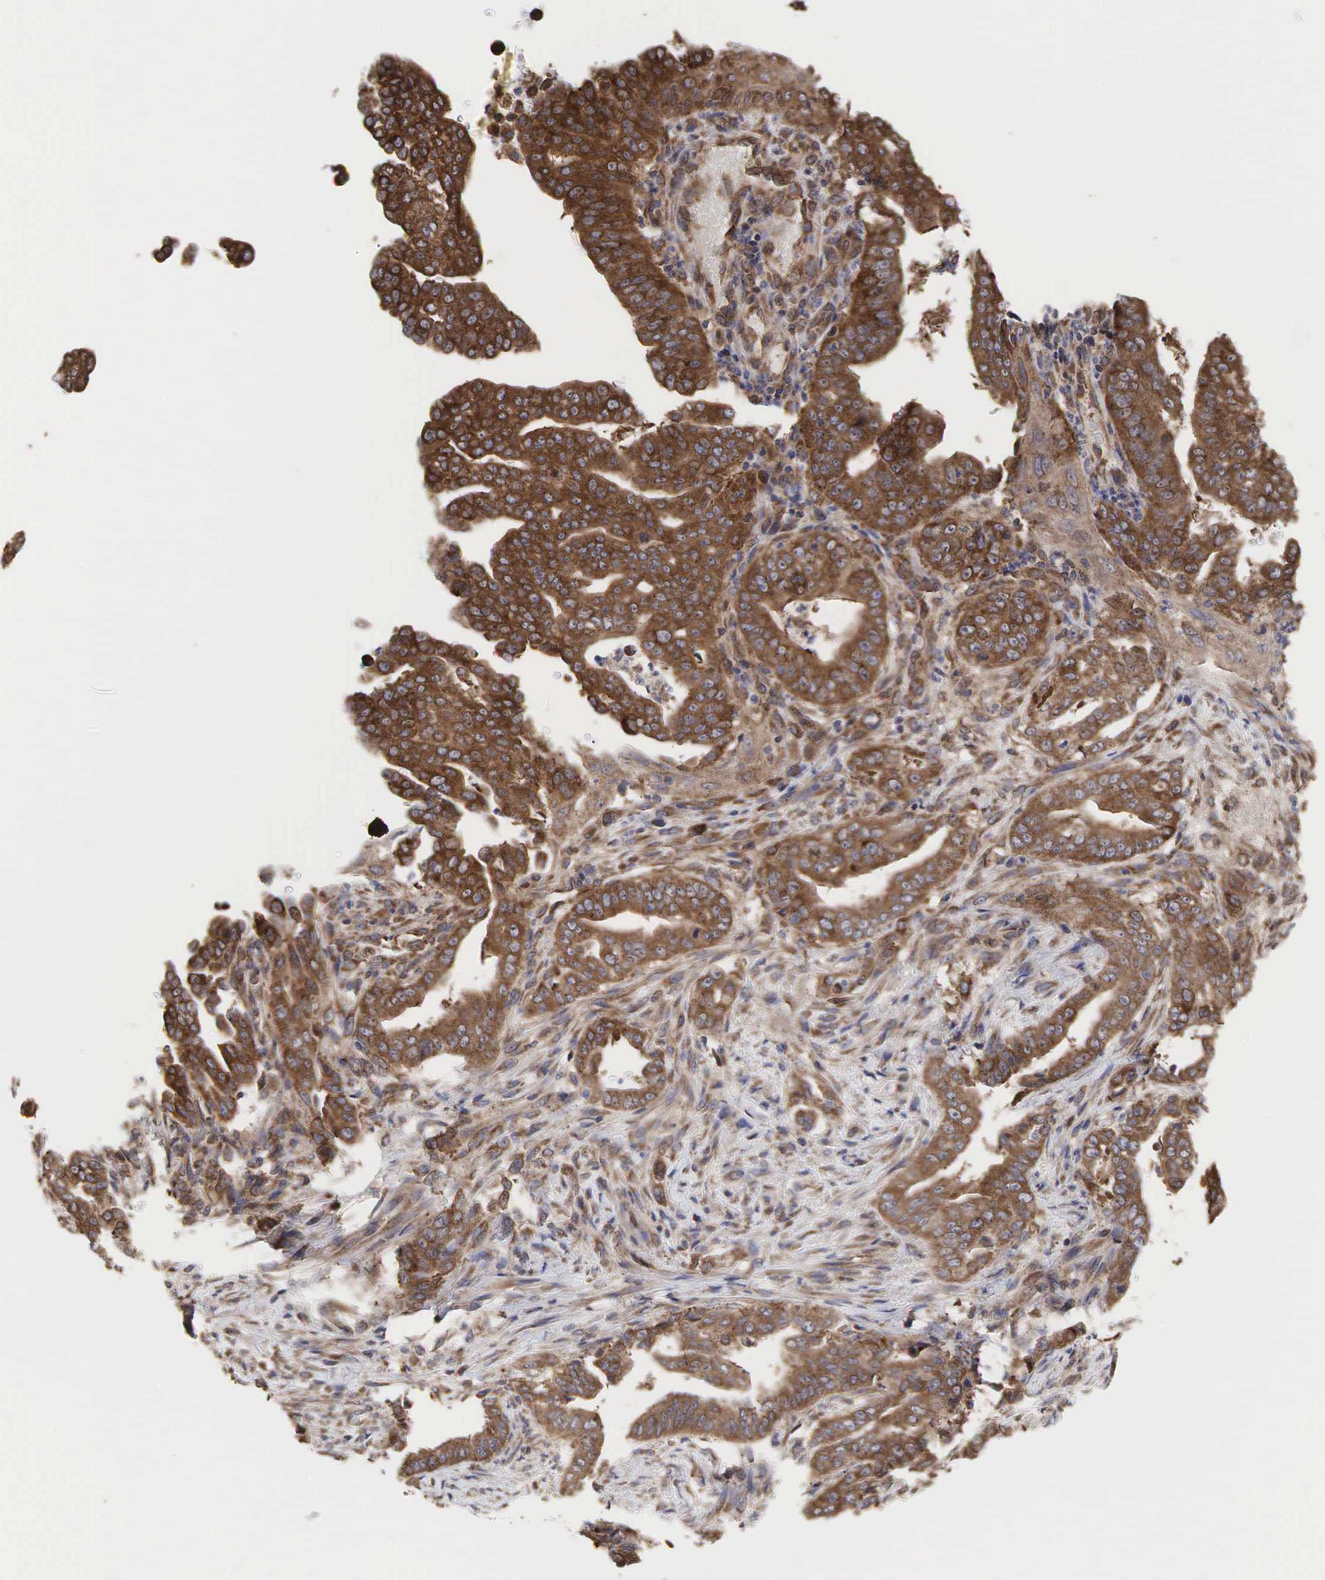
{"staining": {"intensity": "moderate", "quantity": ">75%", "location": "cytoplasmic/membranous"}, "tissue": "stomach cancer", "cell_type": "Tumor cells", "image_type": "cancer", "snomed": [{"axis": "morphology", "description": "Adenocarcinoma, NOS"}, {"axis": "topography", "description": "Stomach"}], "caption": "Human stomach adenocarcinoma stained with a brown dye displays moderate cytoplasmic/membranous positive staining in about >75% of tumor cells.", "gene": "PABPC5", "patient": {"sex": "female", "age": 76}}